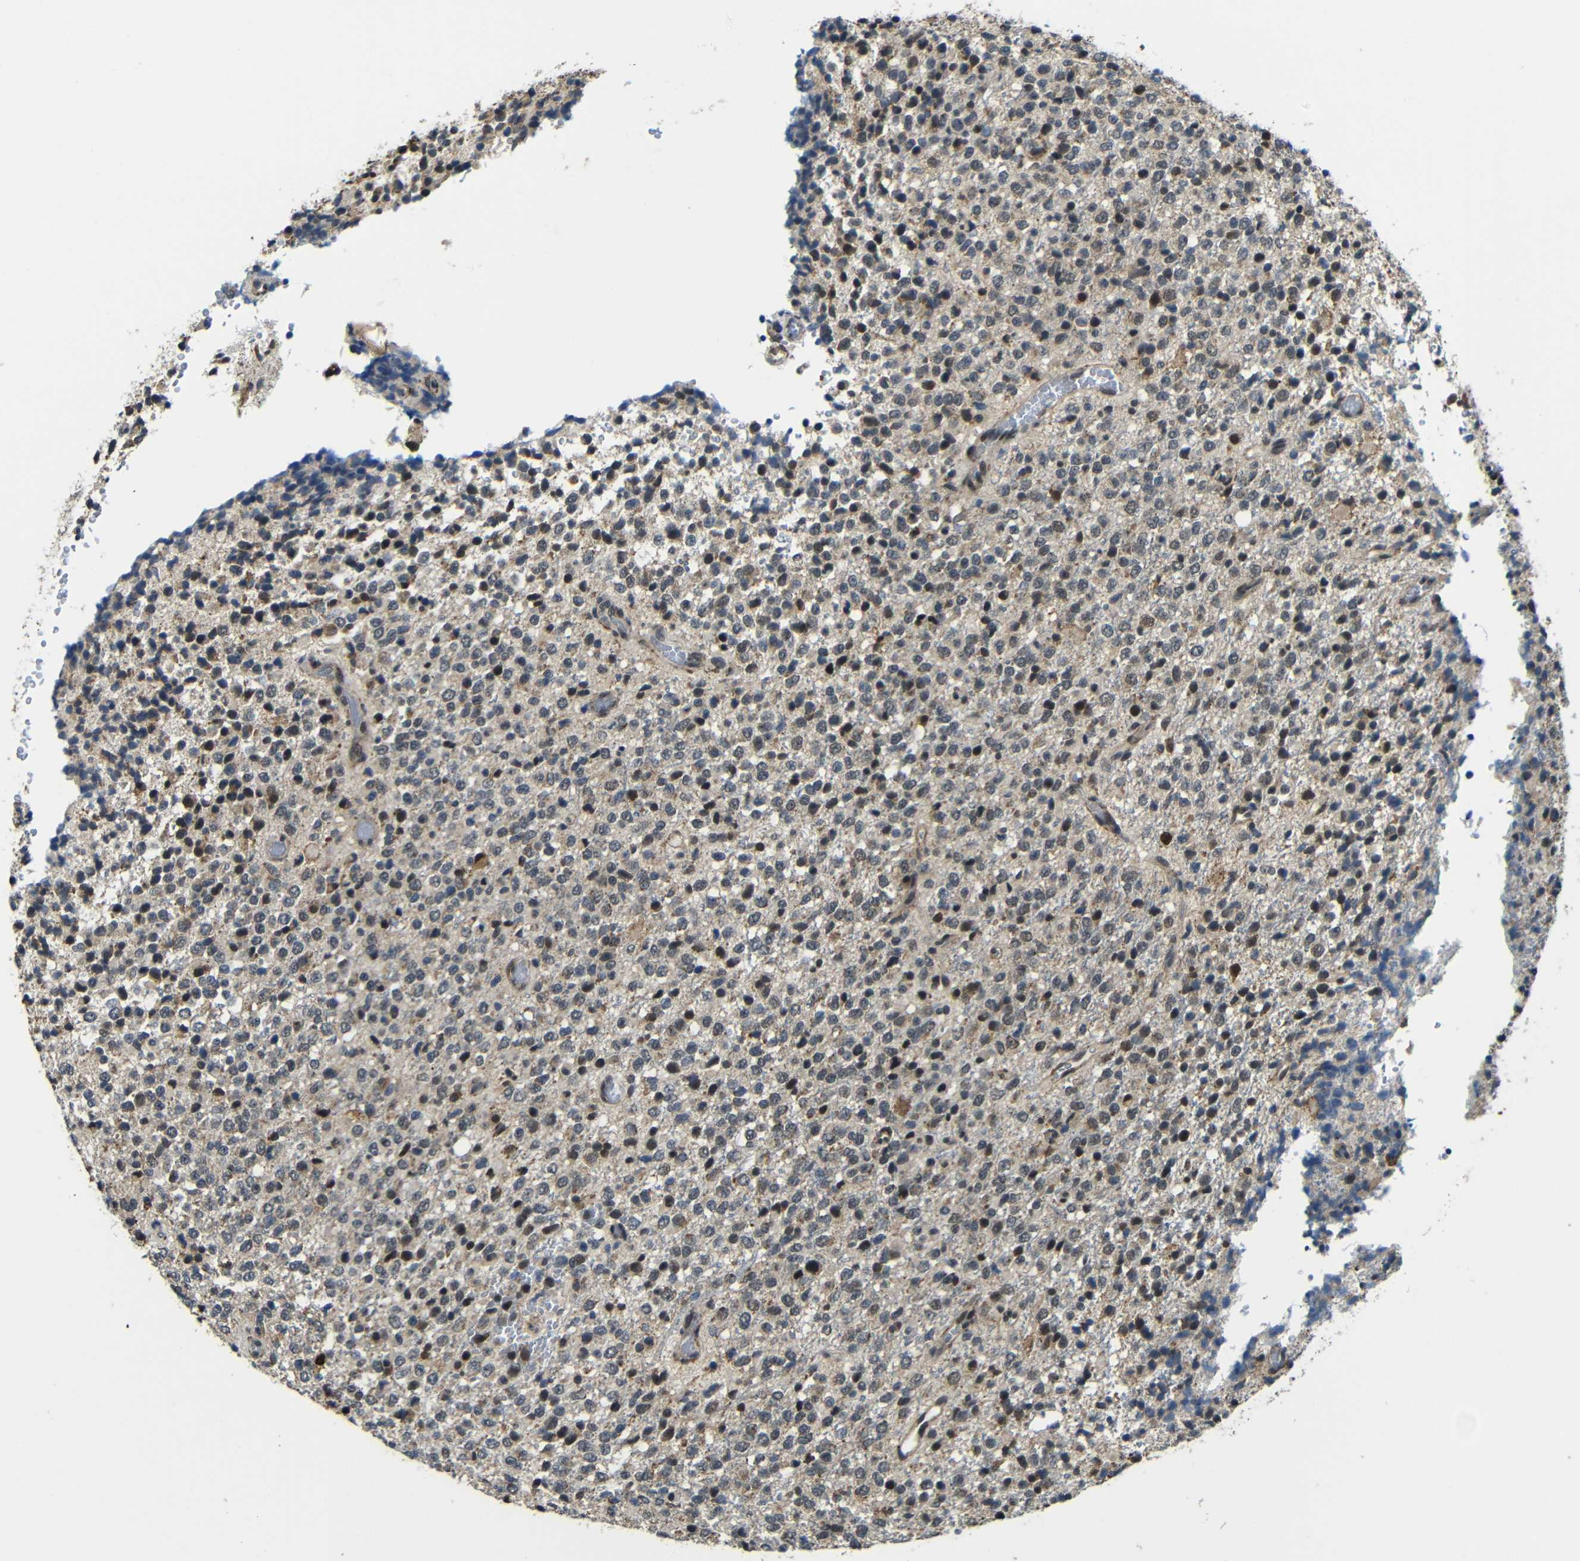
{"staining": {"intensity": "moderate", "quantity": "25%-75%", "location": "cytoplasmic/membranous"}, "tissue": "glioma", "cell_type": "Tumor cells", "image_type": "cancer", "snomed": [{"axis": "morphology", "description": "Glioma, malignant, High grade"}, {"axis": "topography", "description": "pancreas cauda"}], "caption": "Immunohistochemistry of glioma demonstrates medium levels of moderate cytoplasmic/membranous positivity in about 25%-75% of tumor cells. The protein of interest is shown in brown color, while the nuclei are stained blue.", "gene": "FAM172A", "patient": {"sex": "male", "age": 60}}